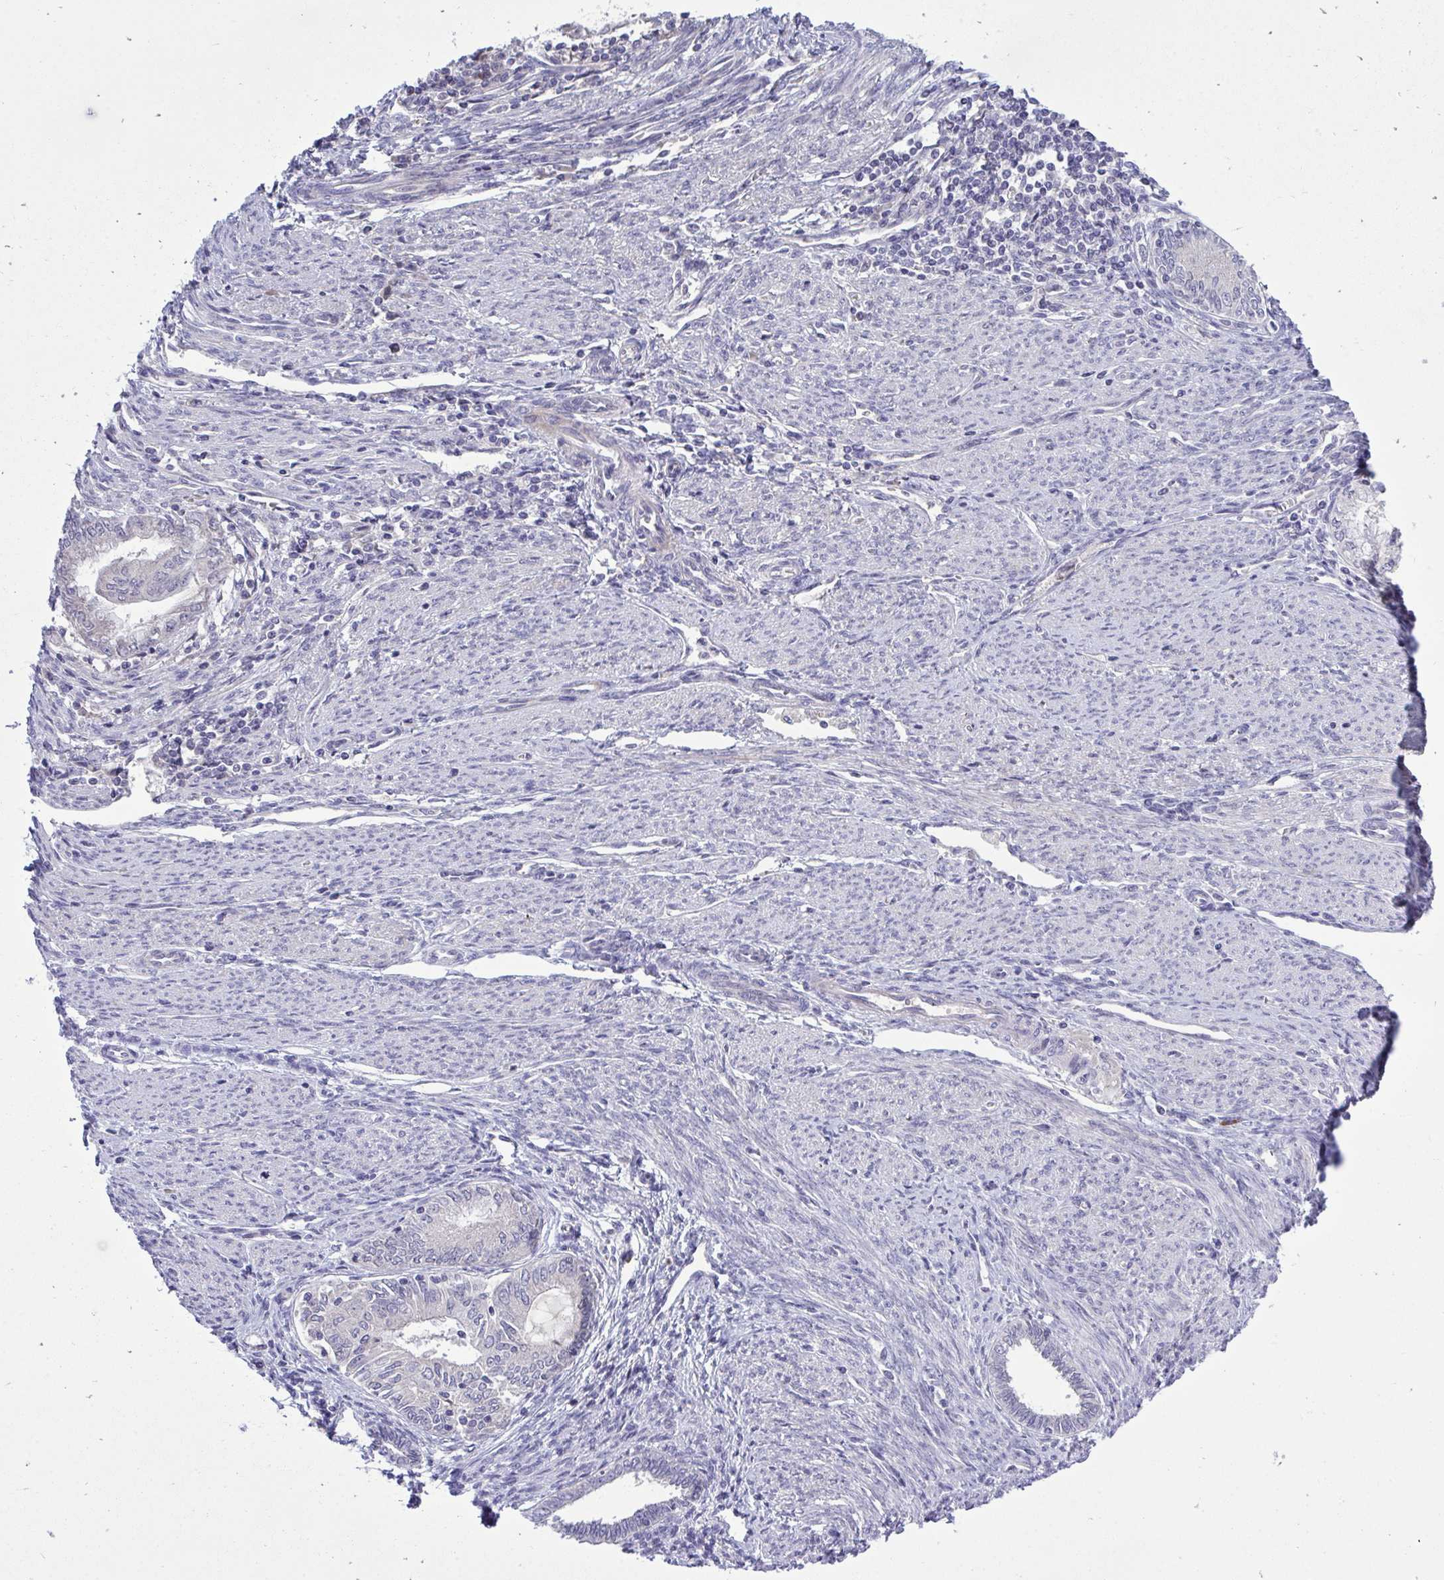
{"staining": {"intensity": "negative", "quantity": "none", "location": "none"}, "tissue": "endometrial cancer", "cell_type": "Tumor cells", "image_type": "cancer", "snomed": [{"axis": "morphology", "description": "Adenocarcinoma, NOS"}, {"axis": "topography", "description": "Endometrium"}], "caption": "Micrograph shows no protein positivity in tumor cells of adenocarcinoma (endometrial) tissue.", "gene": "HMBOX1", "patient": {"sex": "female", "age": 79}}